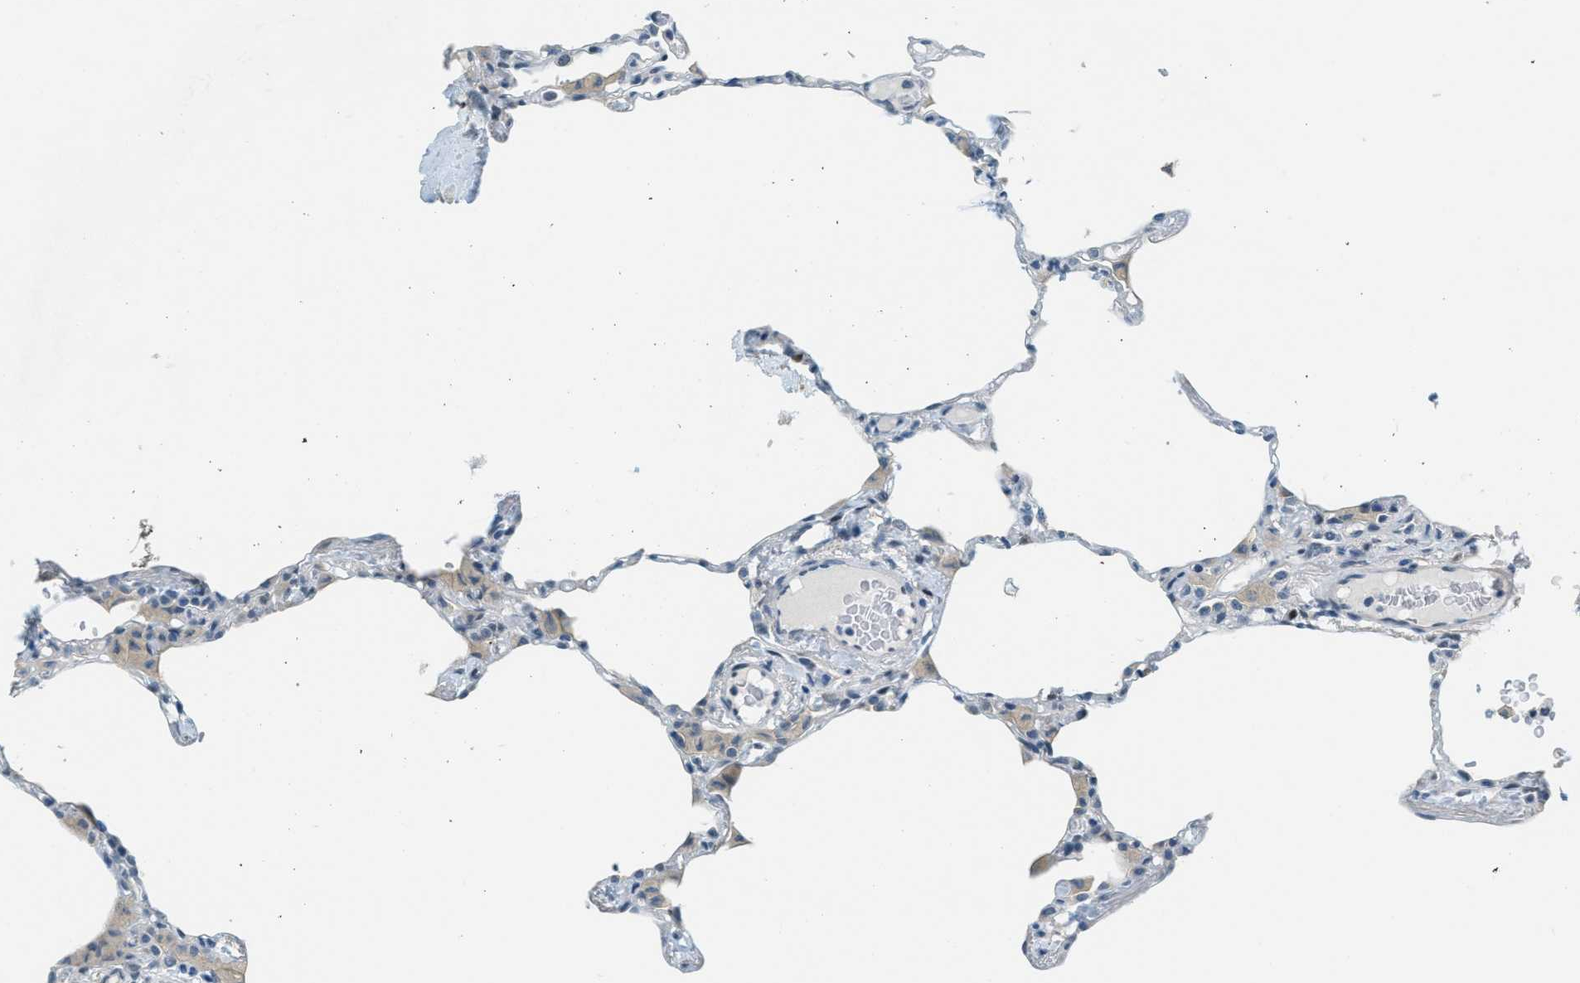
{"staining": {"intensity": "negative", "quantity": "none", "location": "none"}, "tissue": "lung", "cell_type": "Alveolar cells", "image_type": "normal", "snomed": [{"axis": "morphology", "description": "Normal tissue, NOS"}, {"axis": "topography", "description": "Lung"}], "caption": "High power microscopy histopathology image of an immunohistochemistry image of unremarkable lung, revealing no significant expression in alveolar cells.", "gene": "TCF3", "patient": {"sex": "female", "age": 49}}